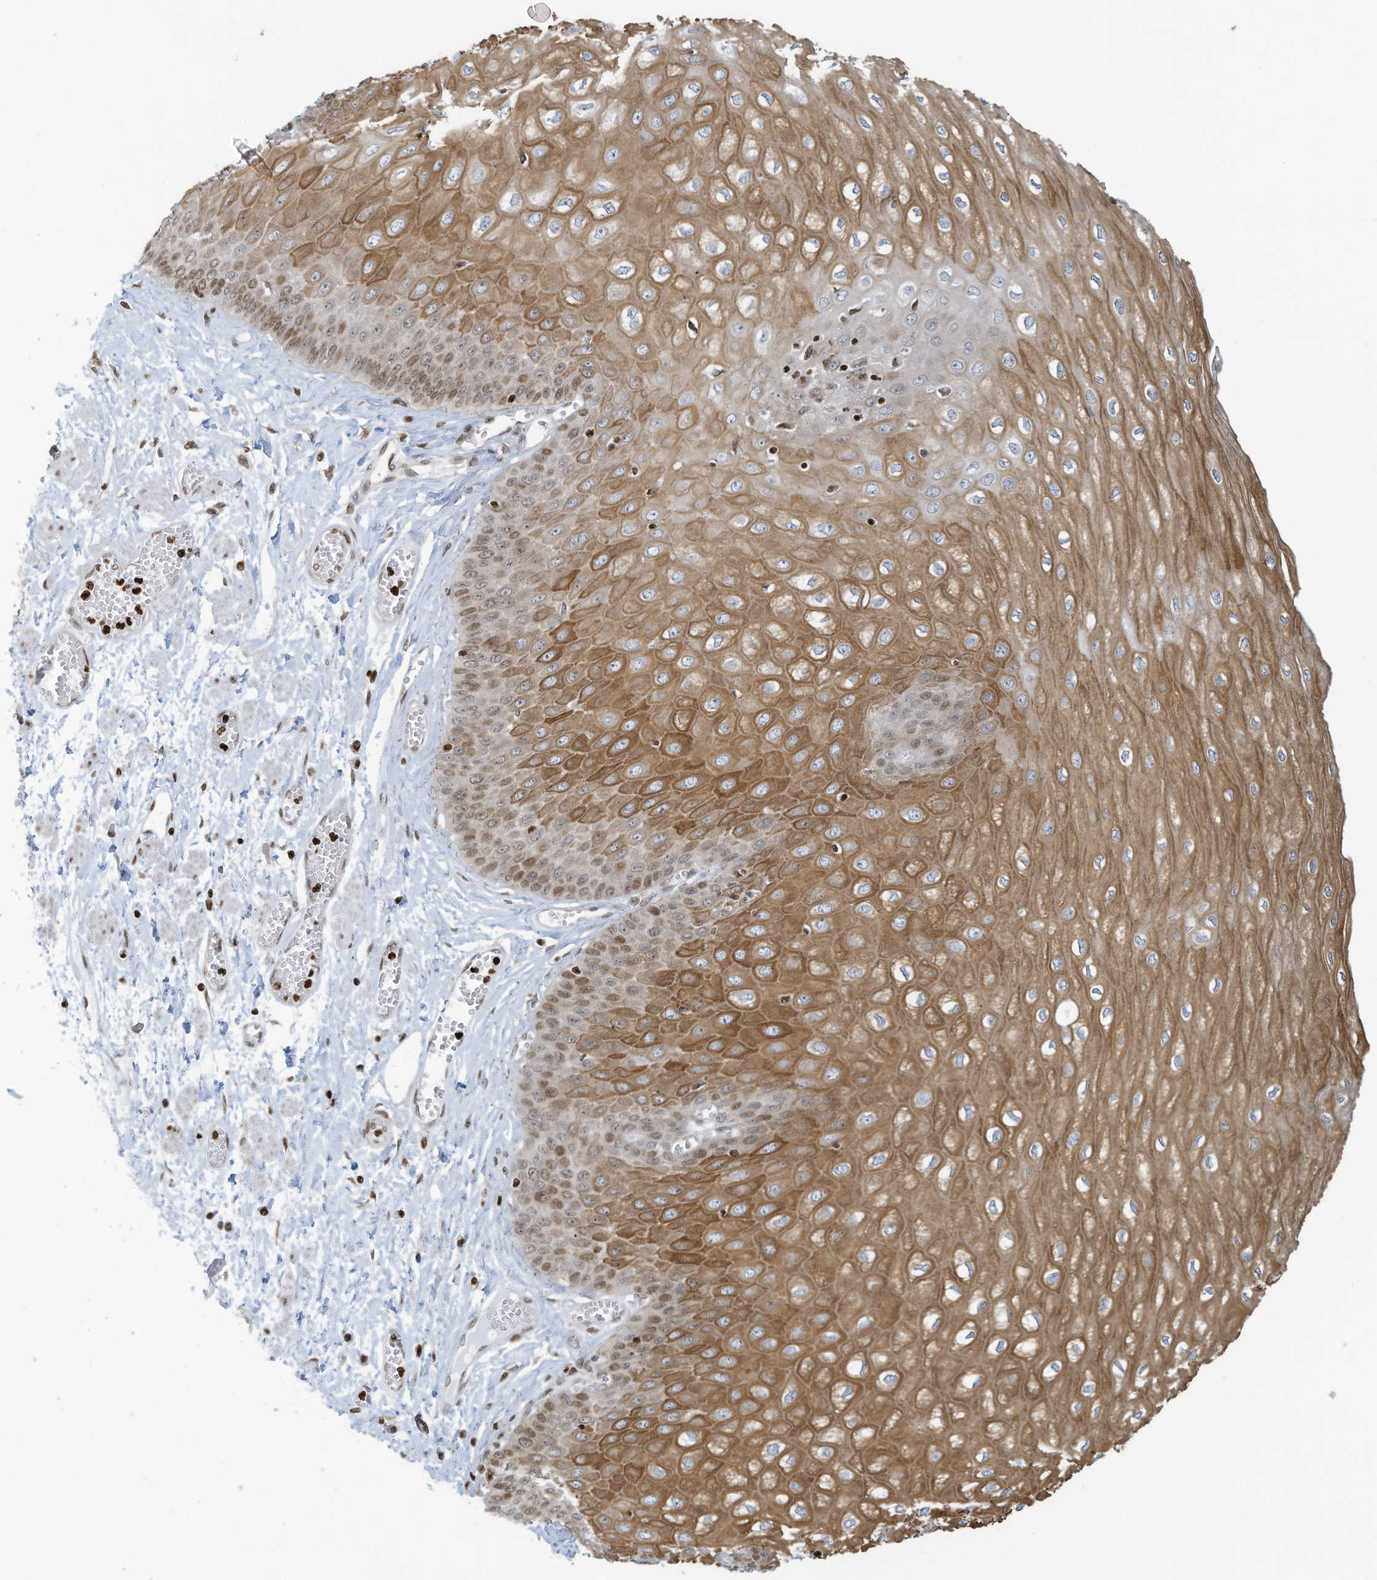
{"staining": {"intensity": "moderate", "quantity": ">75%", "location": "cytoplasmic/membranous,nuclear"}, "tissue": "esophagus", "cell_type": "Squamous epithelial cells", "image_type": "normal", "snomed": [{"axis": "morphology", "description": "Normal tissue, NOS"}, {"axis": "topography", "description": "Esophagus"}], "caption": "This histopathology image reveals IHC staining of unremarkable human esophagus, with medium moderate cytoplasmic/membranous,nuclear positivity in about >75% of squamous epithelial cells.", "gene": "ADI1", "patient": {"sex": "male", "age": 60}}